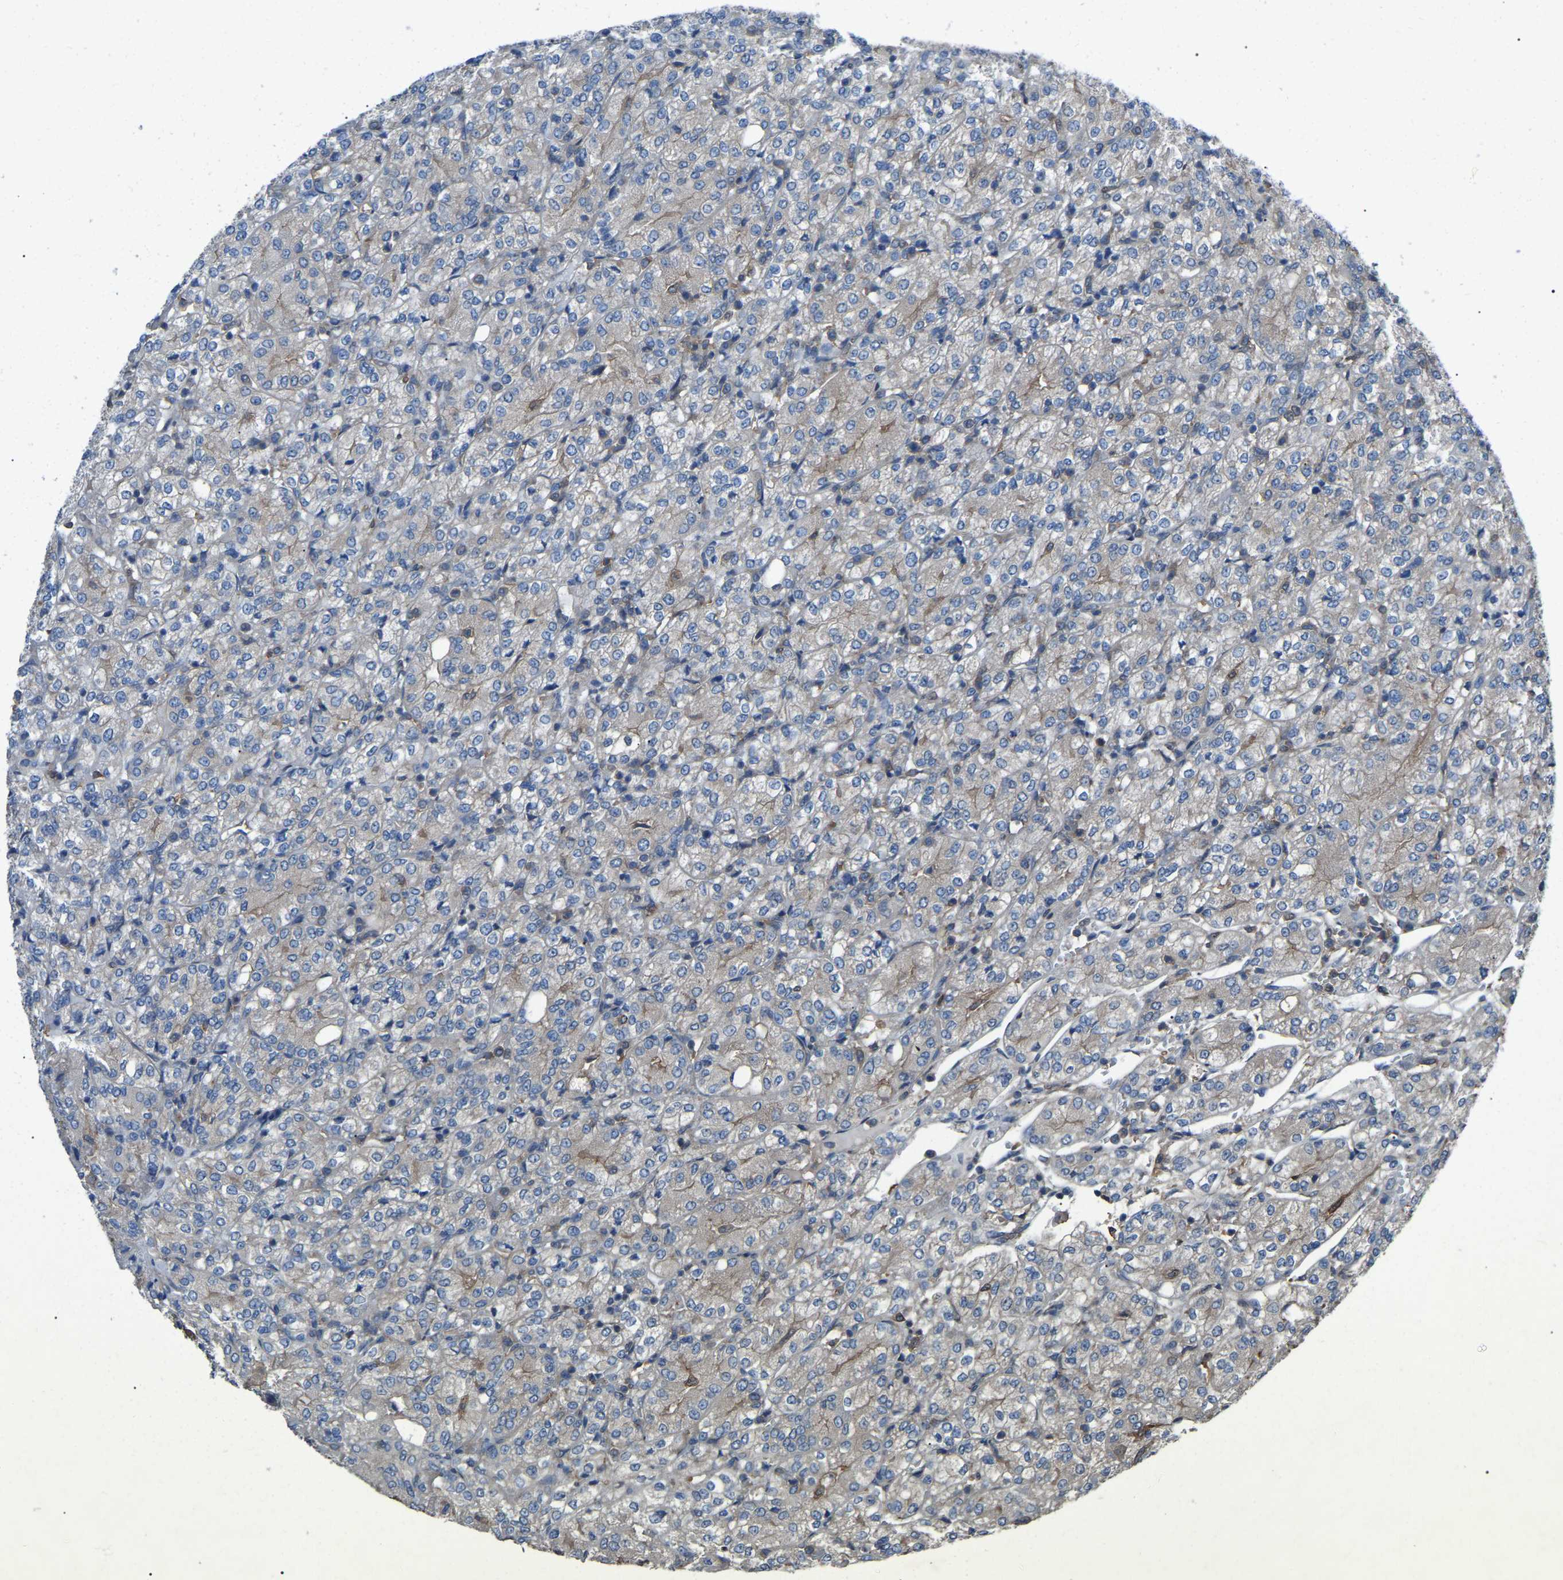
{"staining": {"intensity": "moderate", "quantity": "<25%", "location": "cytoplasmic/membranous"}, "tissue": "renal cancer", "cell_type": "Tumor cells", "image_type": "cancer", "snomed": [{"axis": "morphology", "description": "Adenocarcinoma, NOS"}, {"axis": "topography", "description": "Kidney"}], "caption": "Renal adenocarcinoma stained with a brown dye demonstrates moderate cytoplasmic/membranous positive expression in approximately <25% of tumor cells.", "gene": "AIMP1", "patient": {"sex": "male", "age": 77}}